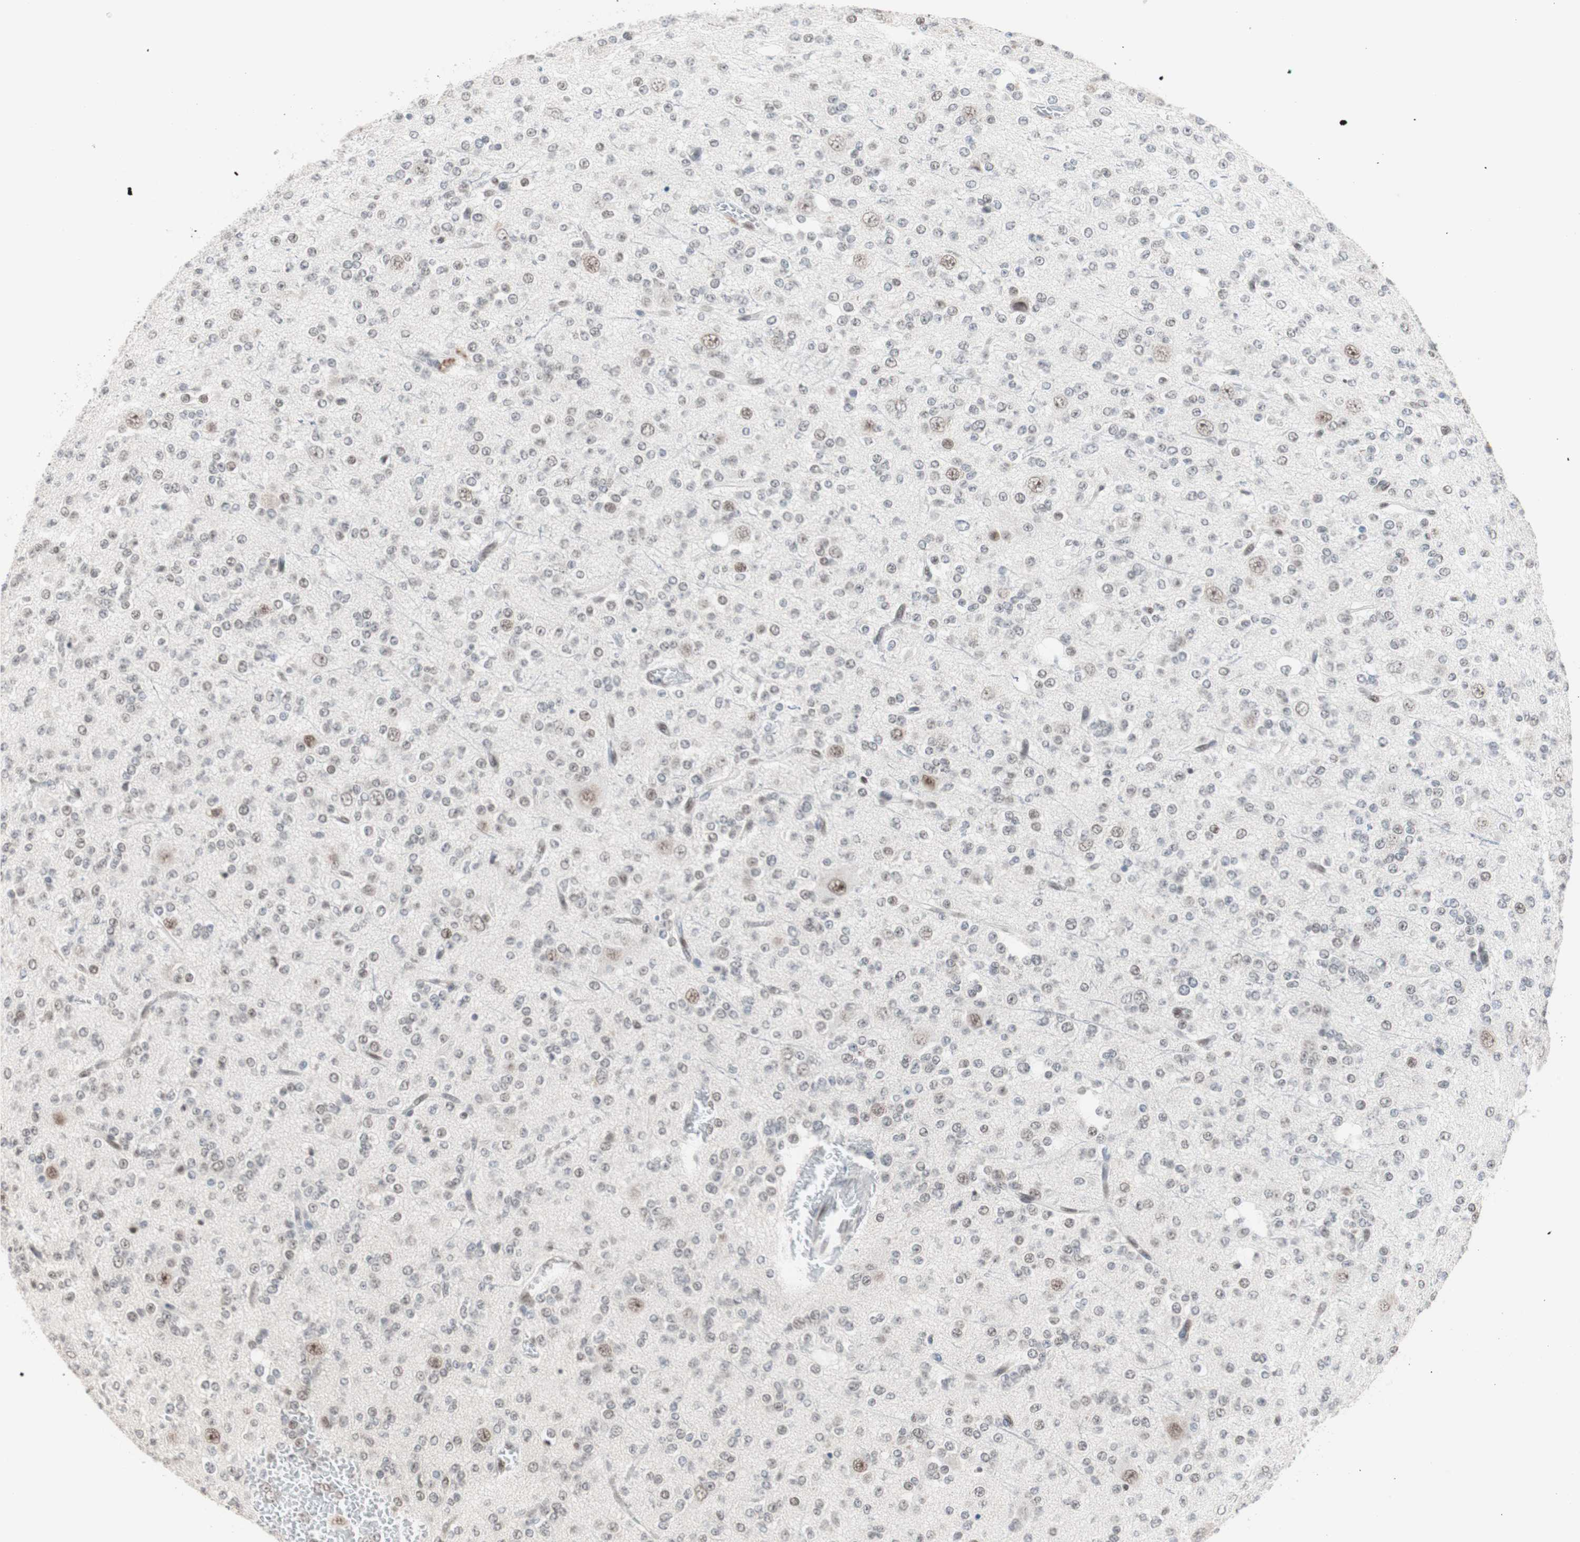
{"staining": {"intensity": "weak", "quantity": "<25%", "location": "nuclear"}, "tissue": "glioma", "cell_type": "Tumor cells", "image_type": "cancer", "snomed": [{"axis": "morphology", "description": "Glioma, malignant, Low grade"}, {"axis": "topography", "description": "Brain"}], "caption": "Immunohistochemical staining of human glioma demonstrates no significant expression in tumor cells.", "gene": "LIG3", "patient": {"sex": "male", "age": 38}}